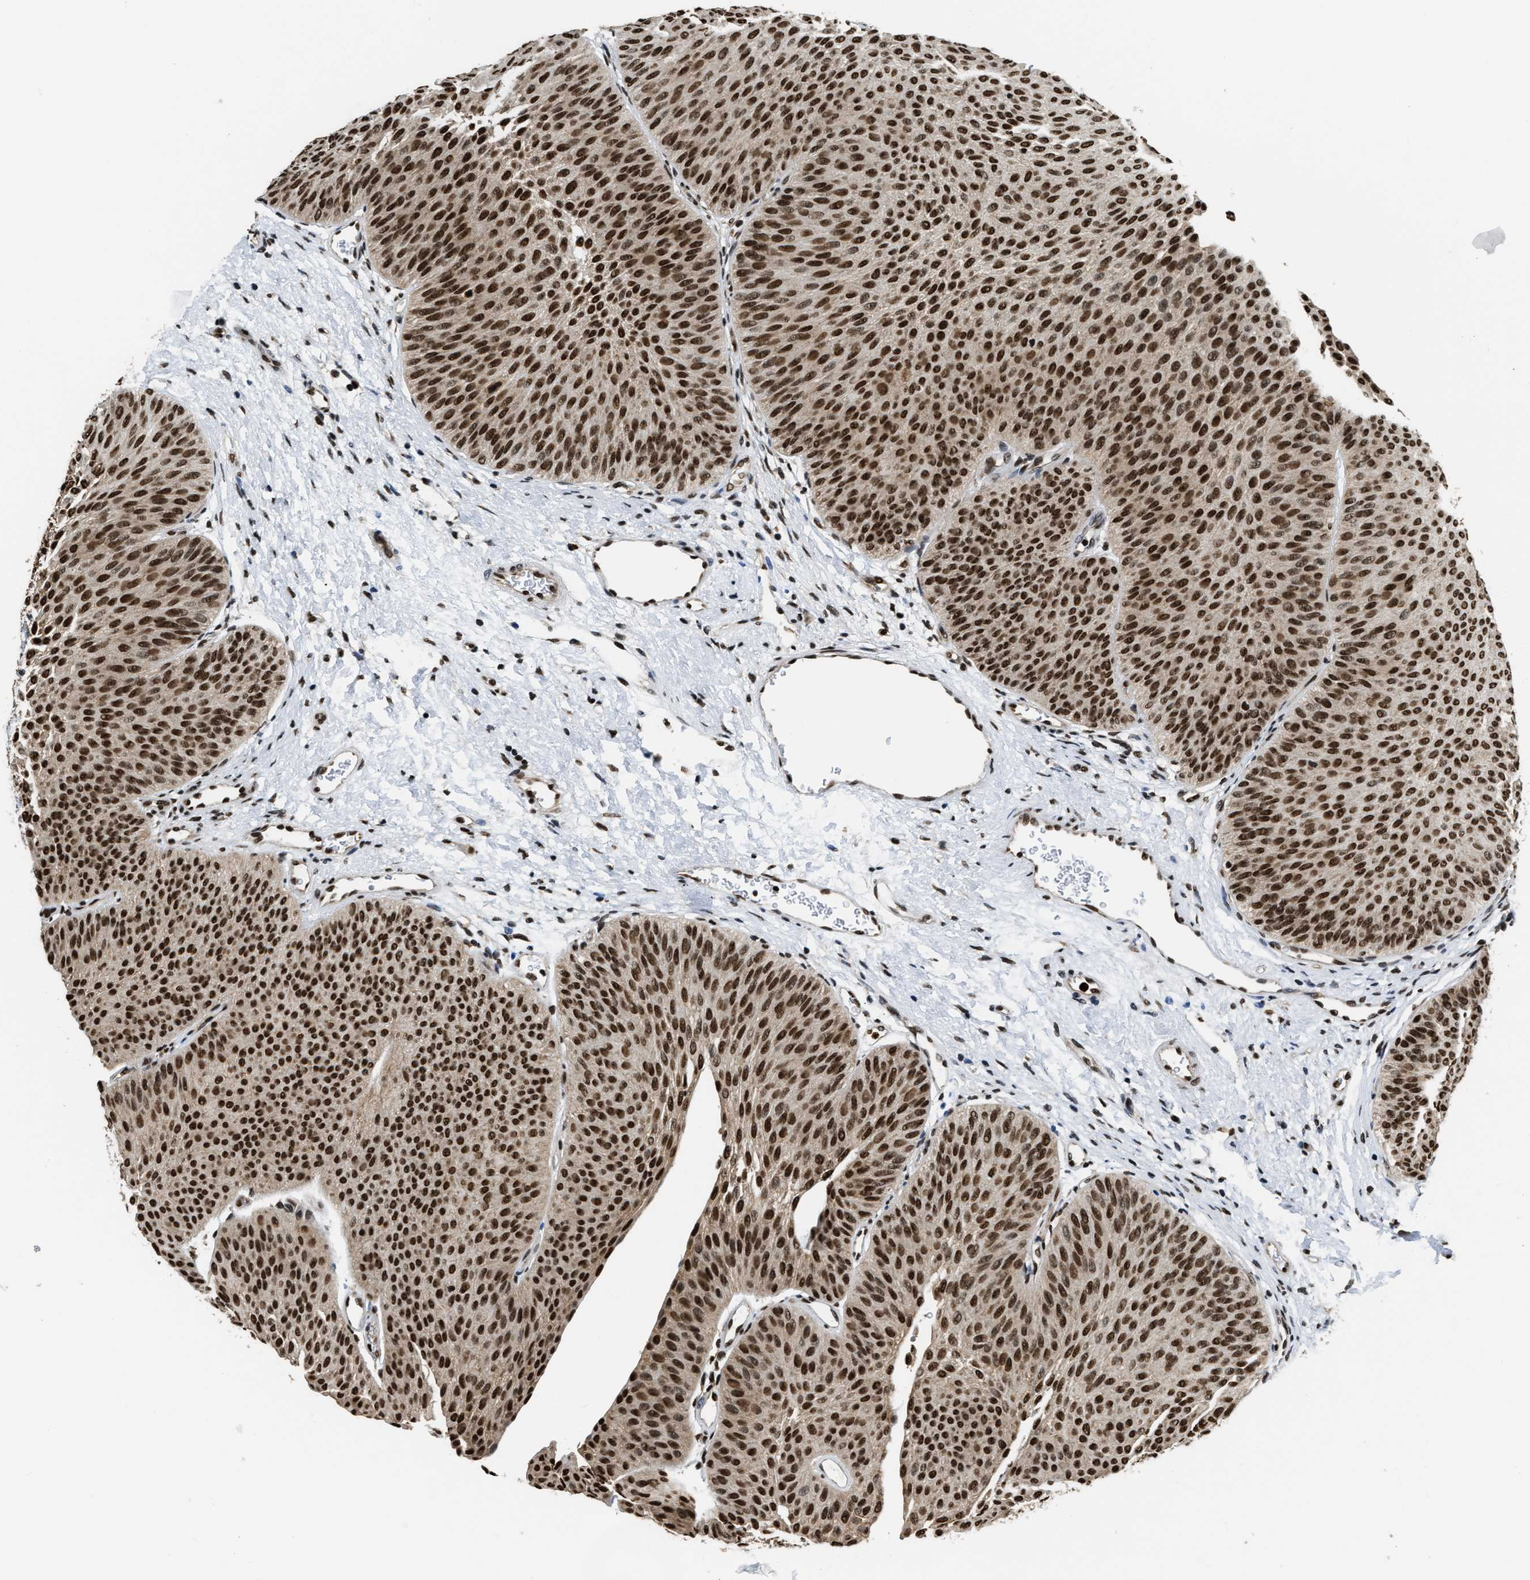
{"staining": {"intensity": "strong", "quantity": ">75%", "location": "nuclear"}, "tissue": "urothelial cancer", "cell_type": "Tumor cells", "image_type": "cancer", "snomed": [{"axis": "morphology", "description": "Urothelial carcinoma, Low grade"}, {"axis": "topography", "description": "Urinary bladder"}], "caption": "Immunohistochemistry (DAB (3,3'-diaminobenzidine)) staining of human urothelial cancer shows strong nuclear protein staining in about >75% of tumor cells. (brown staining indicates protein expression, while blue staining denotes nuclei).", "gene": "CCNDBP1", "patient": {"sex": "female", "age": 60}}